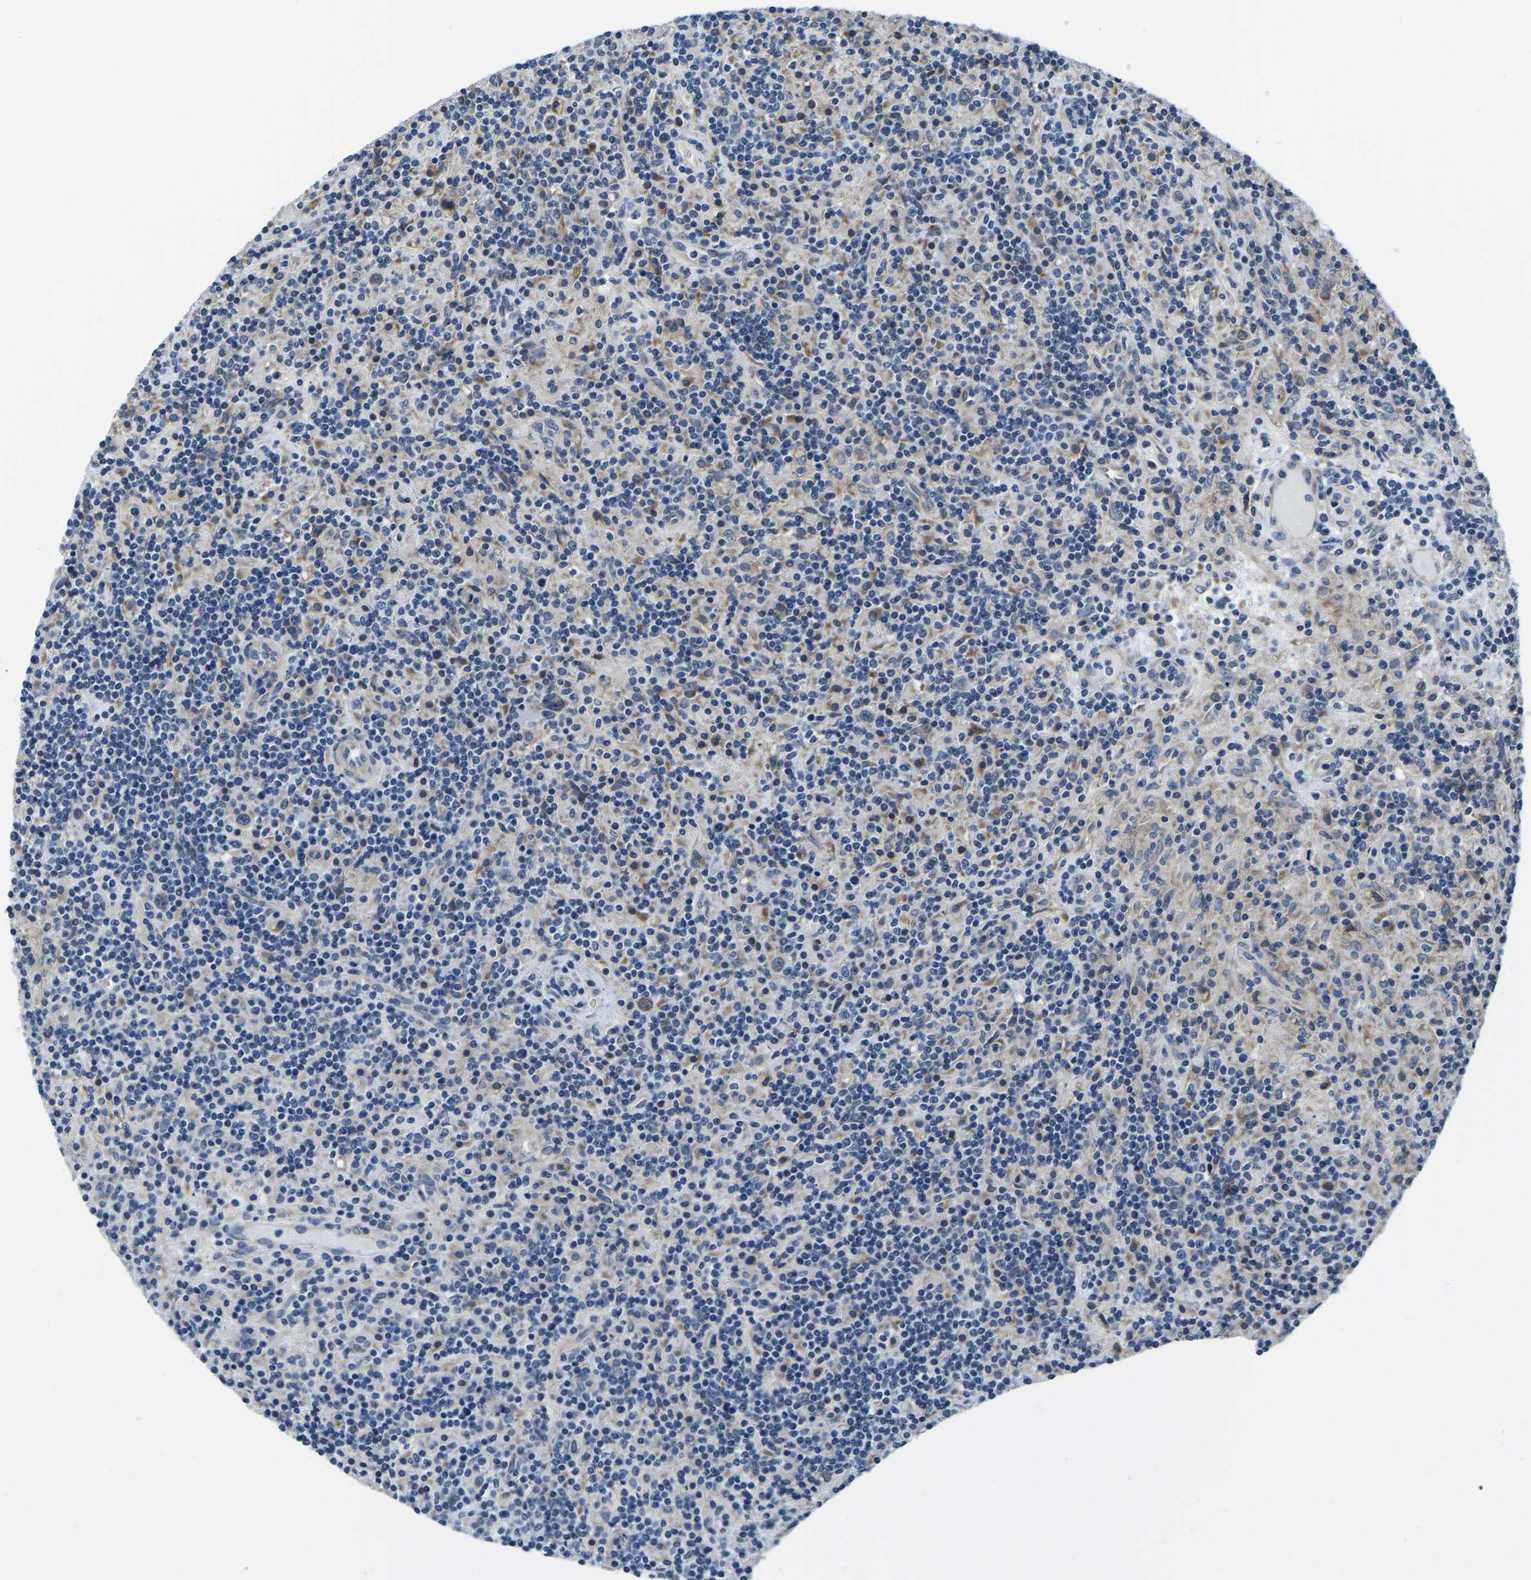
{"staining": {"intensity": "negative", "quantity": "none", "location": "none"}, "tissue": "lymphoma", "cell_type": "Tumor cells", "image_type": "cancer", "snomed": [{"axis": "morphology", "description": "Hodgkin's disease, NOS"}, {"axis": "topography", "description": "Lymph node"}], "caption": "DAB (3,3'-diaminobenzidine) immunohistochemical staining of human Hodgkin's disease demonstrates no significant staining in tumor cells.", "gene": "LIAS", "patient": {"sex": "male", "age": 70}}